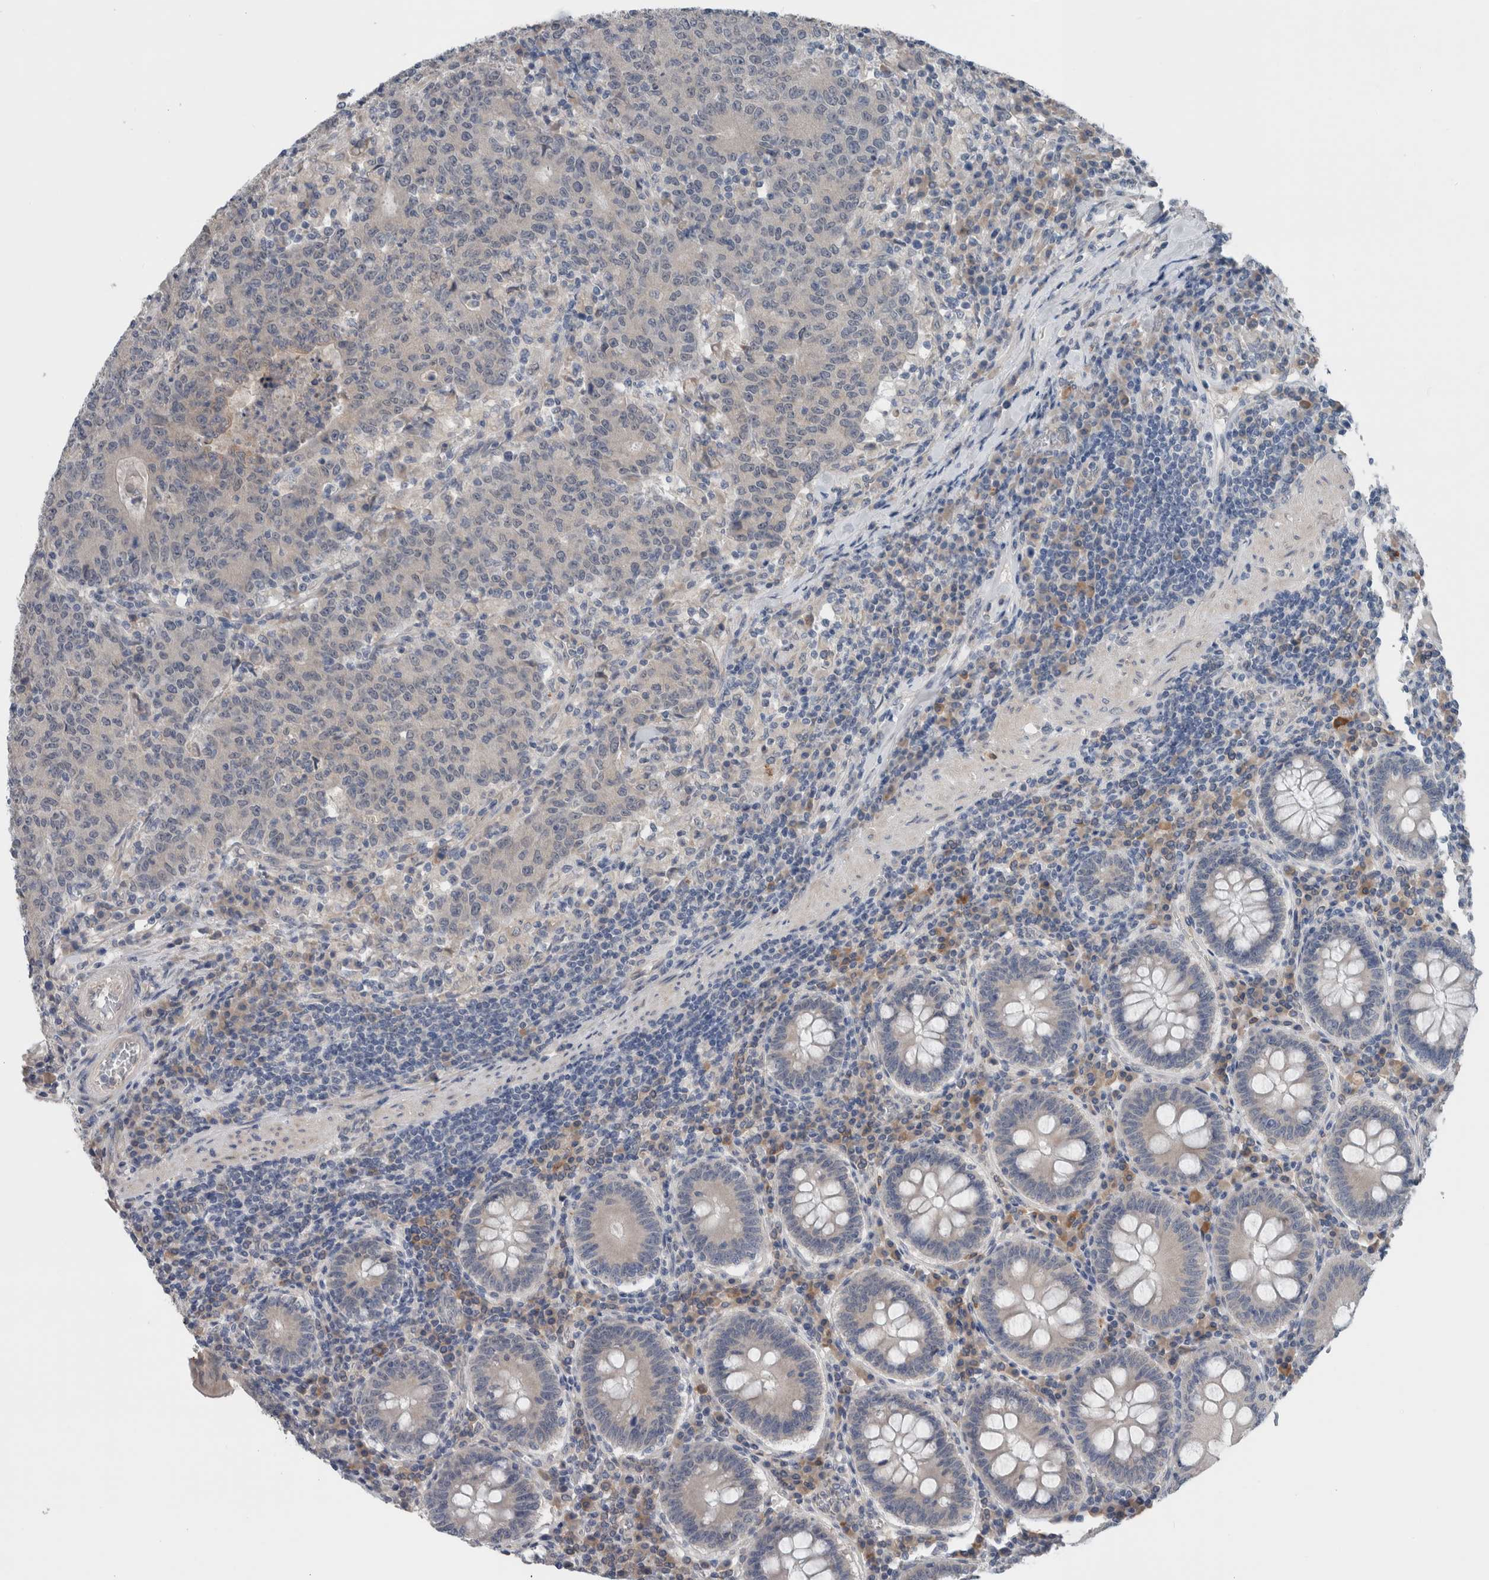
{"staining": {"intensity": "negative", "quantity": "none", "location": "none"}, "tissue": "colorectal cancer", "cell_type": "Tumor cells", "image_type": "cancer", "snomed": [{"axis": "morphology", "description": "Adenocarcinoma, NOS"}, {"axis": "topography", "description": "Colon"}], "caption": "Immunohistochemistry (IHC) micrograph of colorectal cancer (adenocarcinoma) stained for a protein (brown), which demonstrates no expression in tumor cells.", "gene": "CRNN", "patient": {"sex": "female", "age": 75}}